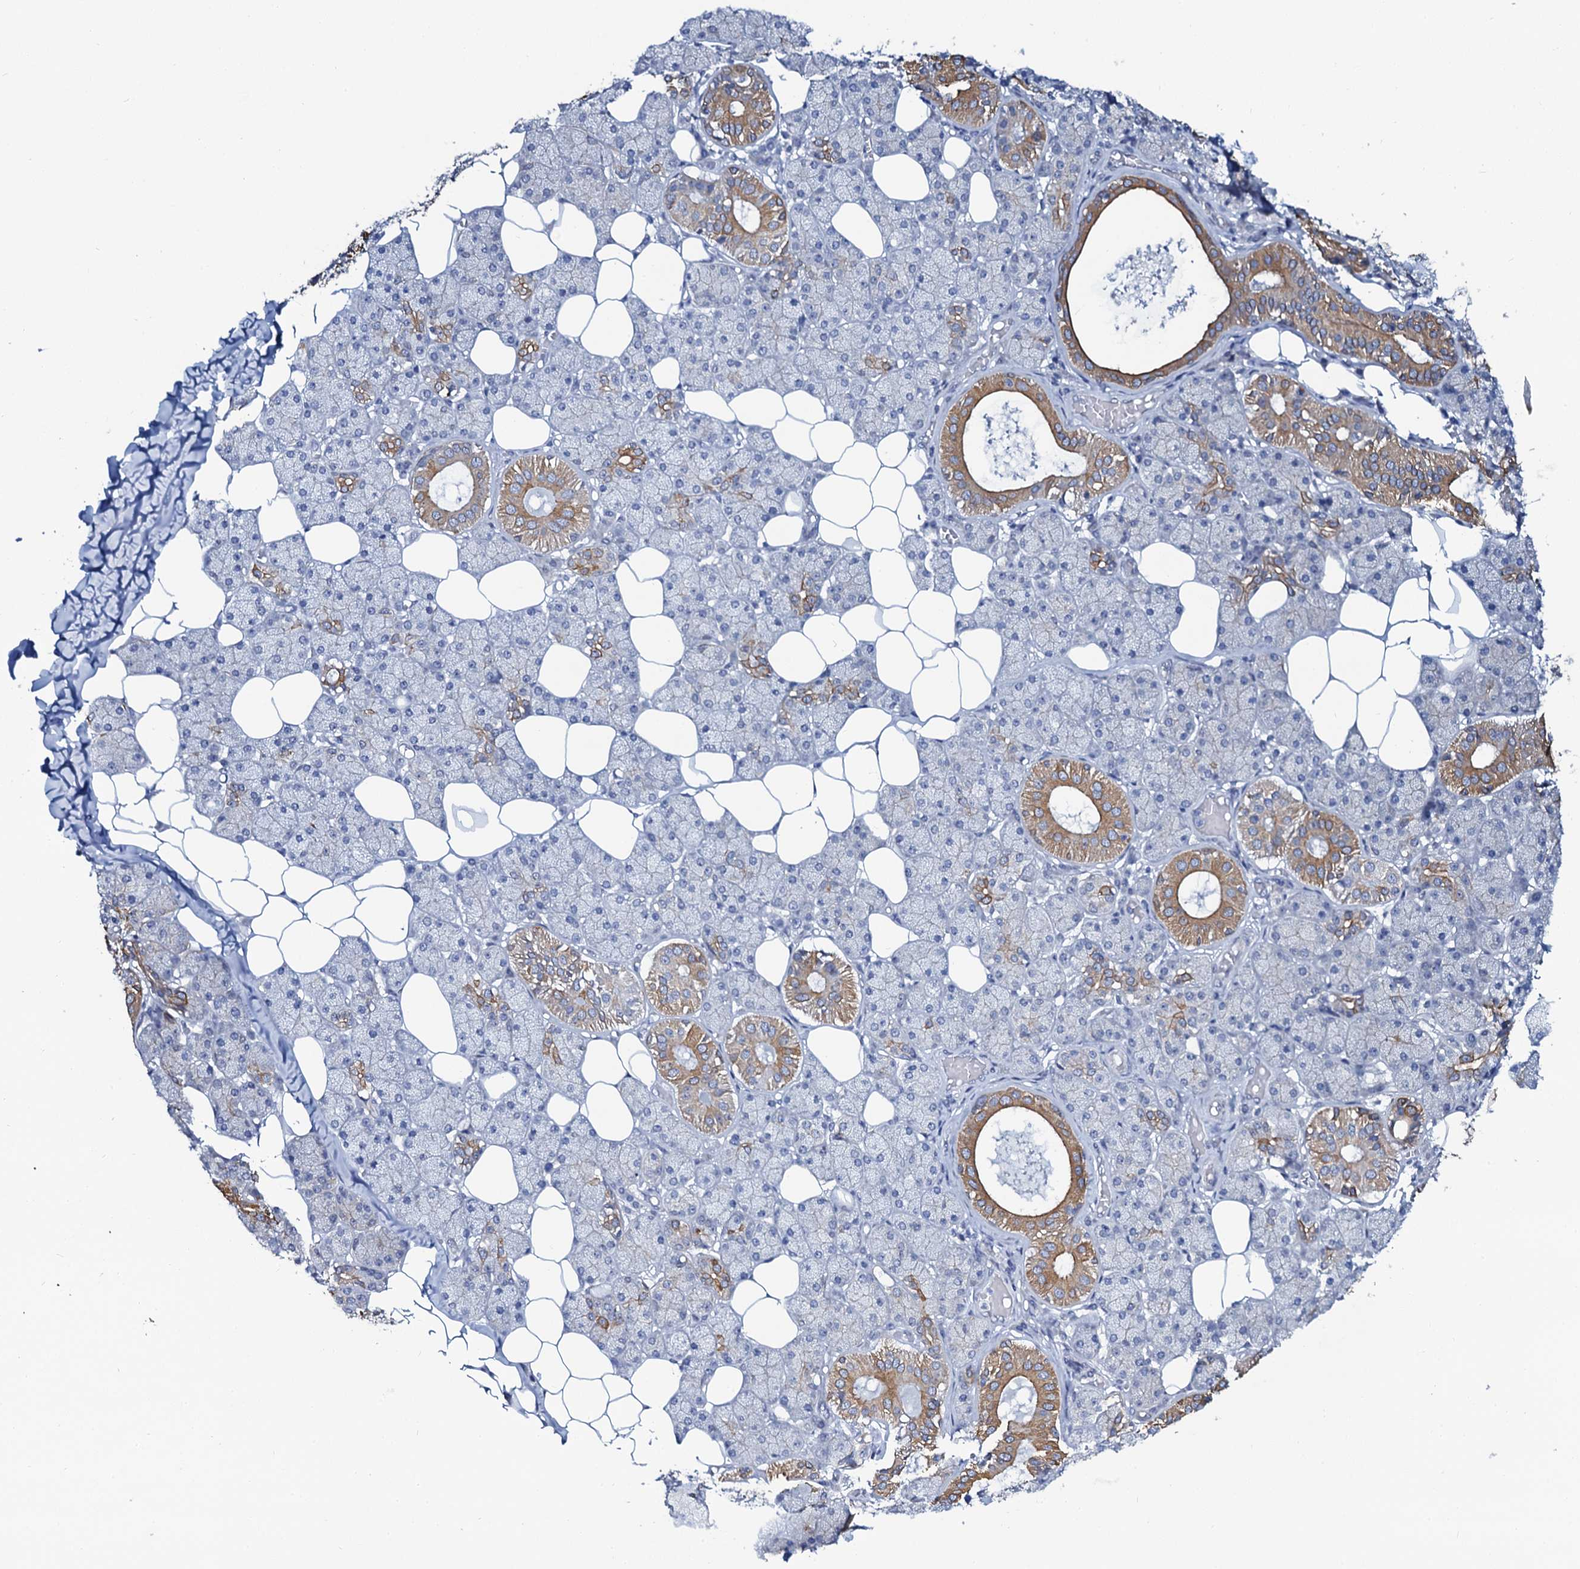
{"staining": {"intensity": "moderate", "quantity": "25%-75%", "location": "cytoplasmic/membranous"}, "tissue": "salivary gland", "cell_type": "Glandular cells", "image_type": "normal", "snomed": [{"axis": "morphology", "description": "Normal tissue, NOS"}, {"axis": "topography", "description": "Salivary gland"}], "caption": "The image reveals immunohistochemical staining of benign salivary gland. There is moderate cytoplasmic/membranous expression is appreciated in approximately 25%-75% of glandular cells. The staining is performed using DAB (3,3'-diaminobenzidine) brown chromogen to label protein expression. The nuclei are counter-stained blue using hematoxylin.", "gene": "C10orf88", "patient": {"sex": "female", "age": 33}}